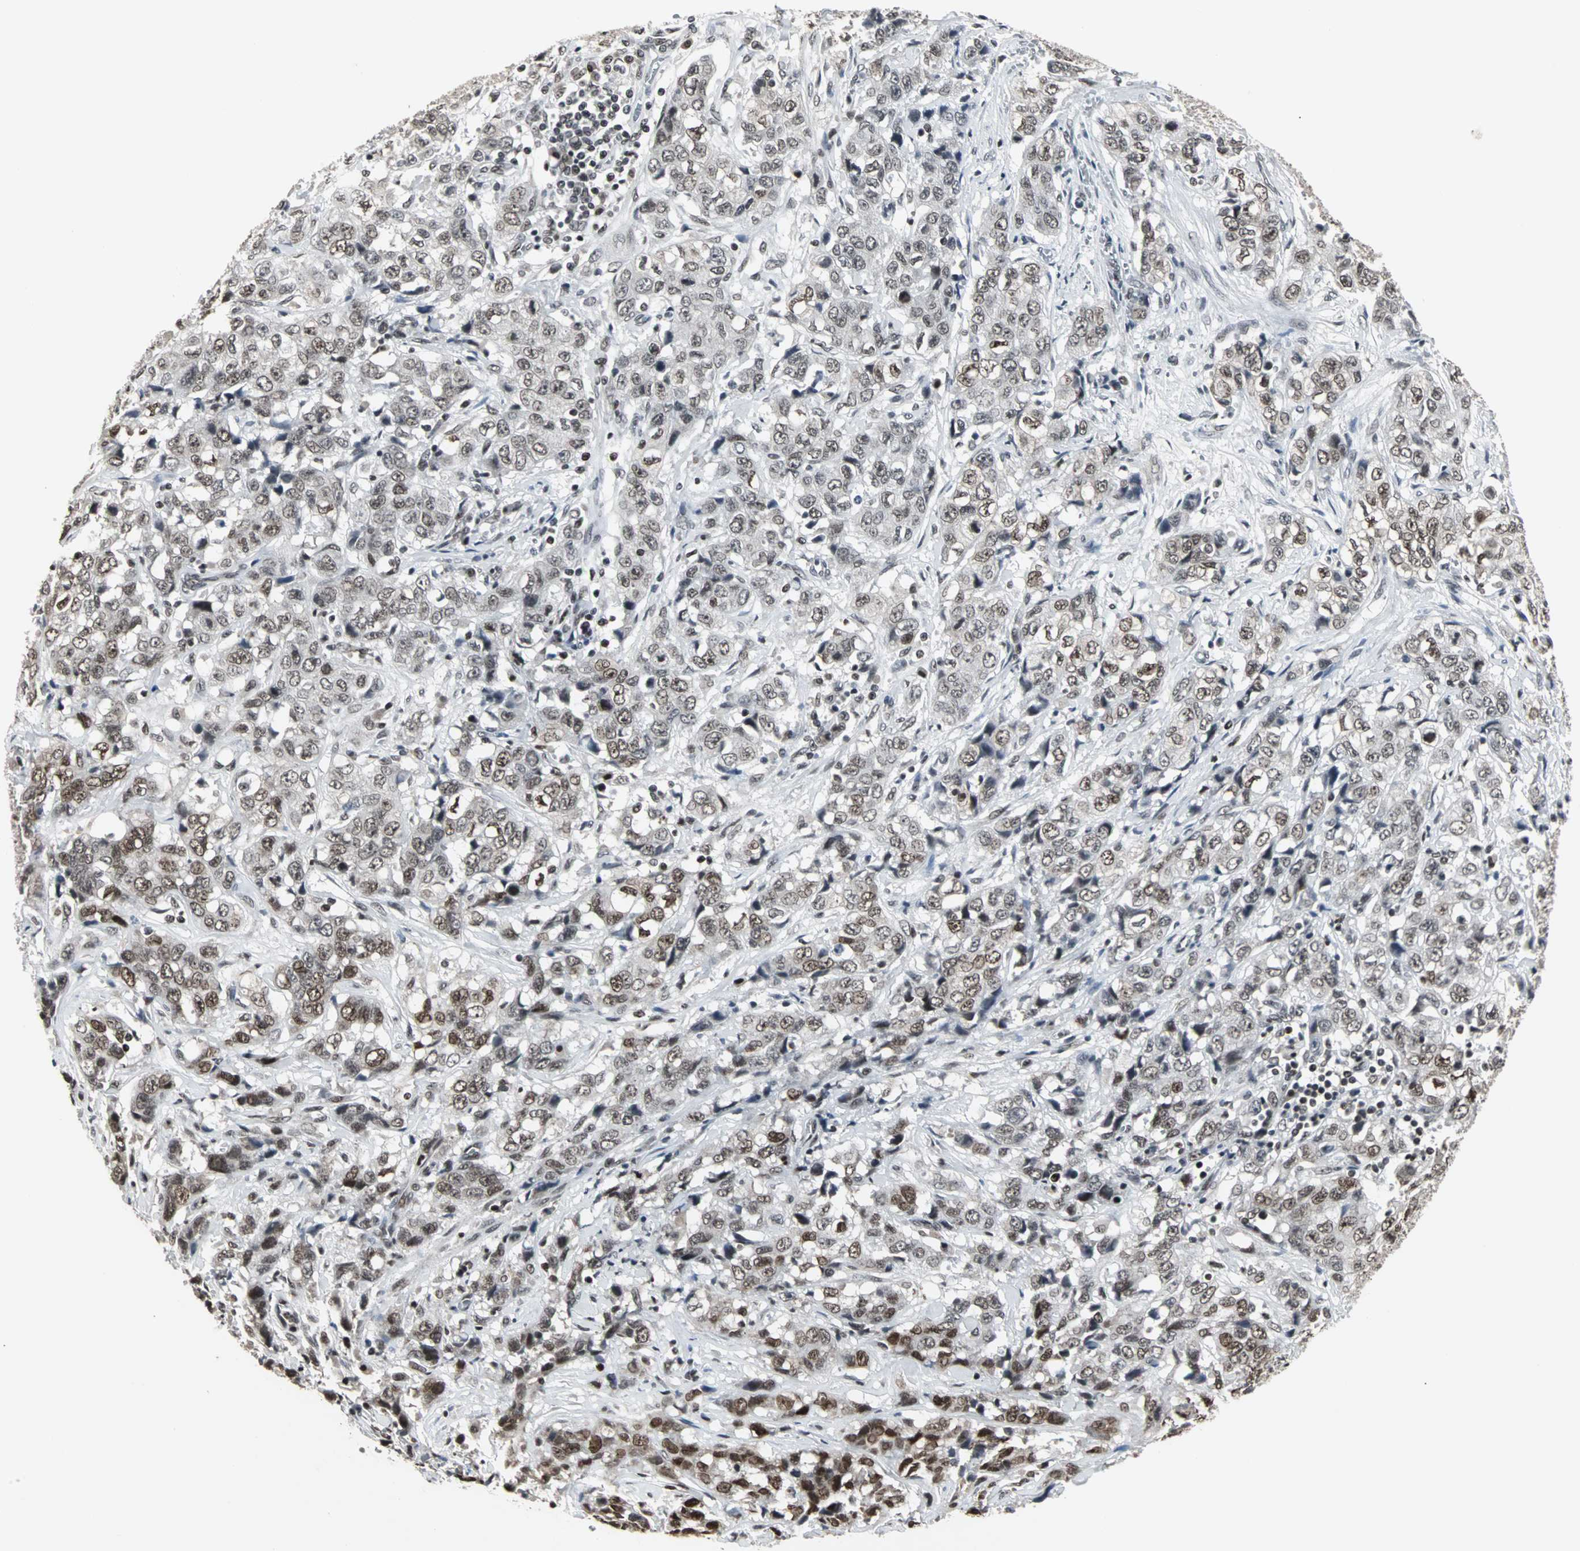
{"staining": {"intensity": "moderate", "quantity": "25%-75%", "location": "nuclear"}, "tissue": "stomach cancer", "cell_type": "Tumor cells", "image_type": "cancer", "snomed": [{"axis": "morphology", "description": "Adenocarcinoma, NOS"}, {"axis": "topography", "description": "Stomach"}], "caption": "Approximately 25%-75% of tumor cells in human adenocarcinoma (stomach) display moderate nuclear protein positivity as visualized by brown immunohistochemical staining.", "gene": "PNKP", "patient": {"sex": "male", "age": 48}}